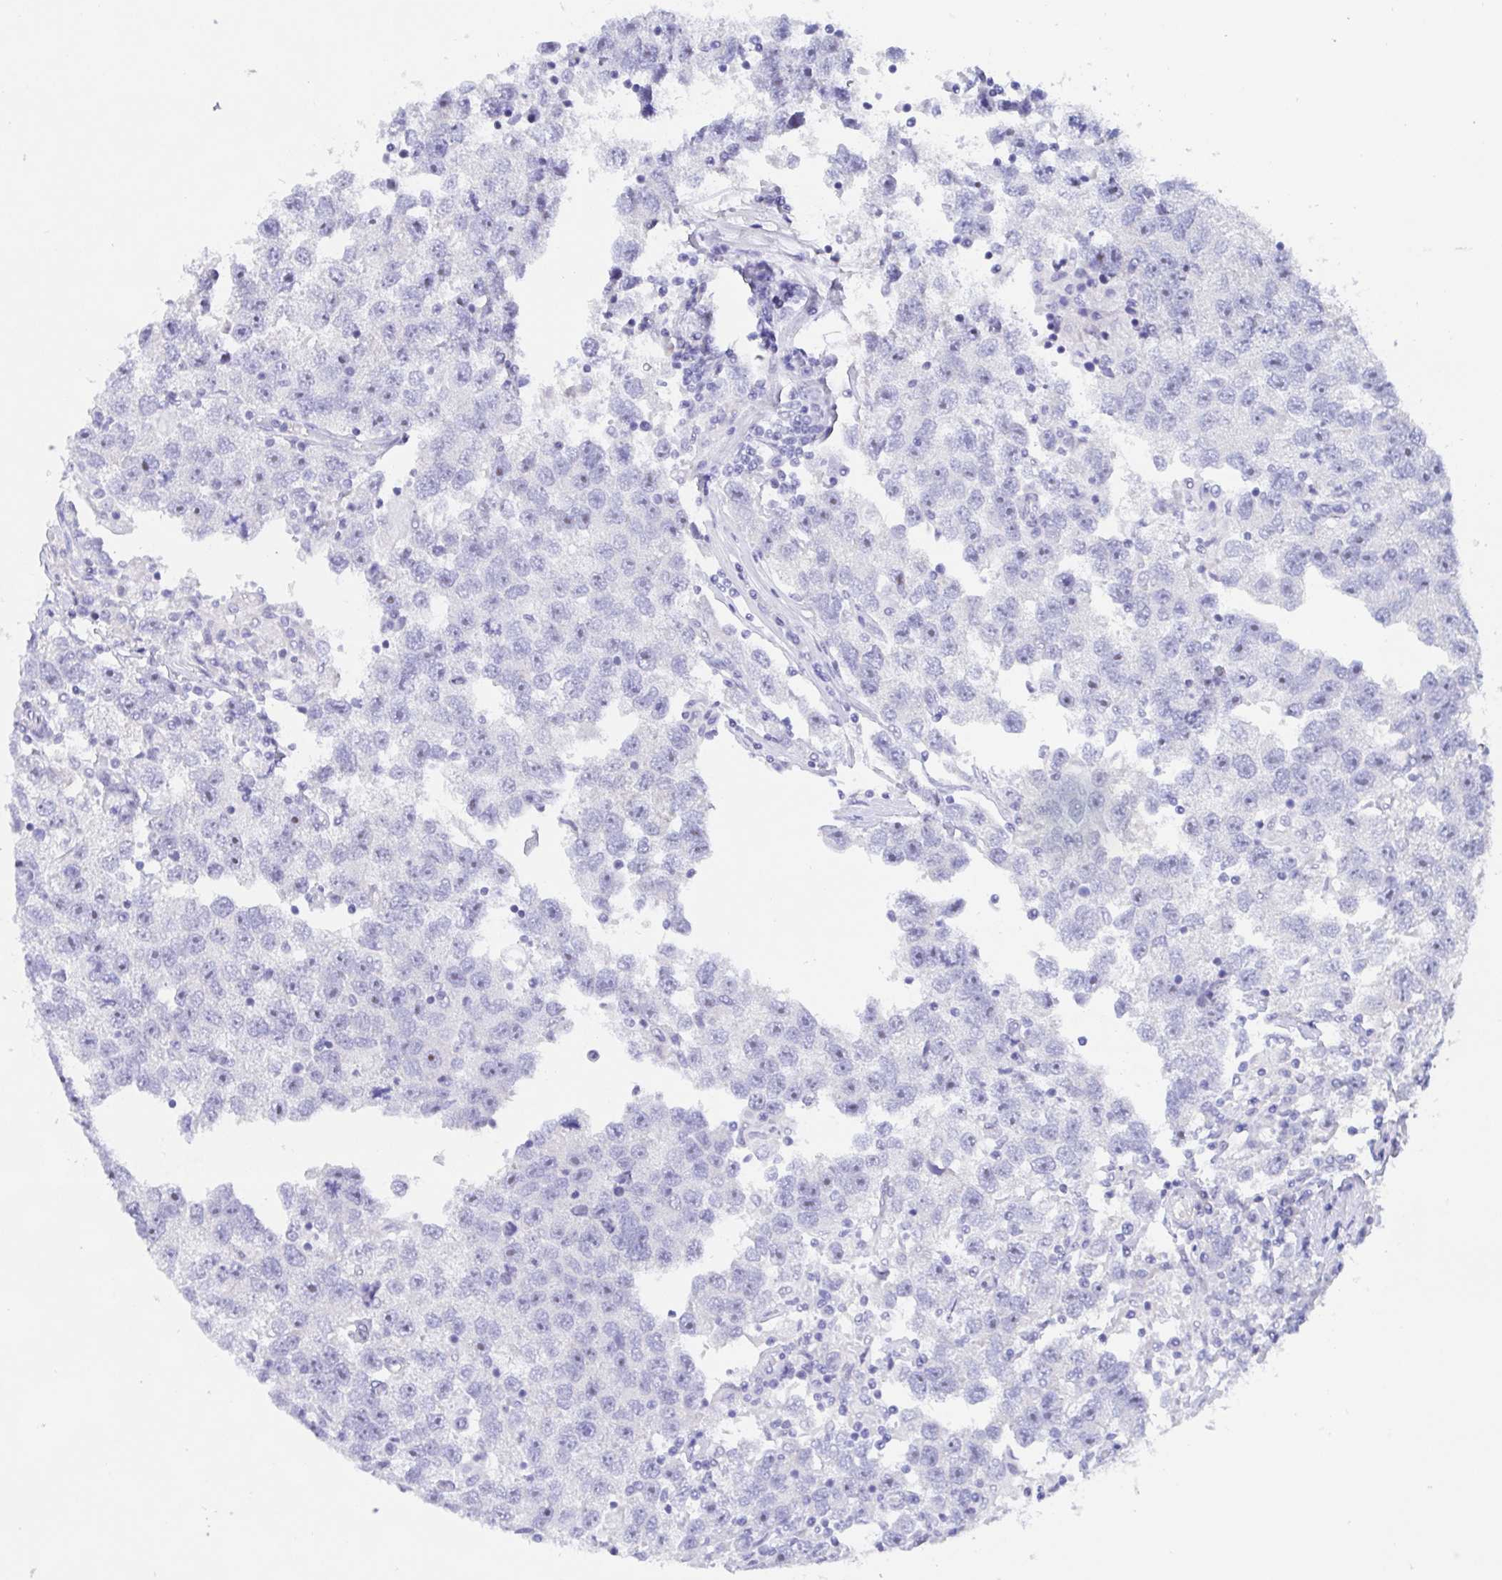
{"staining": {"intensity": "negative", "quantity": "none", "location": "none"}, "tissue": "testis cancer", "cell_type": "Tumor cells", "image_type": "cancer", "snomed": [{"axis": "morphology", "description": "Seminoma, NOS"}, {"axis": "topography", "description": "Testis"}], "caption": "IHC image of testis seminoma stained for a protein (brown), which demonstrates no staining in tumor cells. Nuclei are stained in blue.", "gene": "MUCL3", "patient": {"sex": "male", "age": 26}}